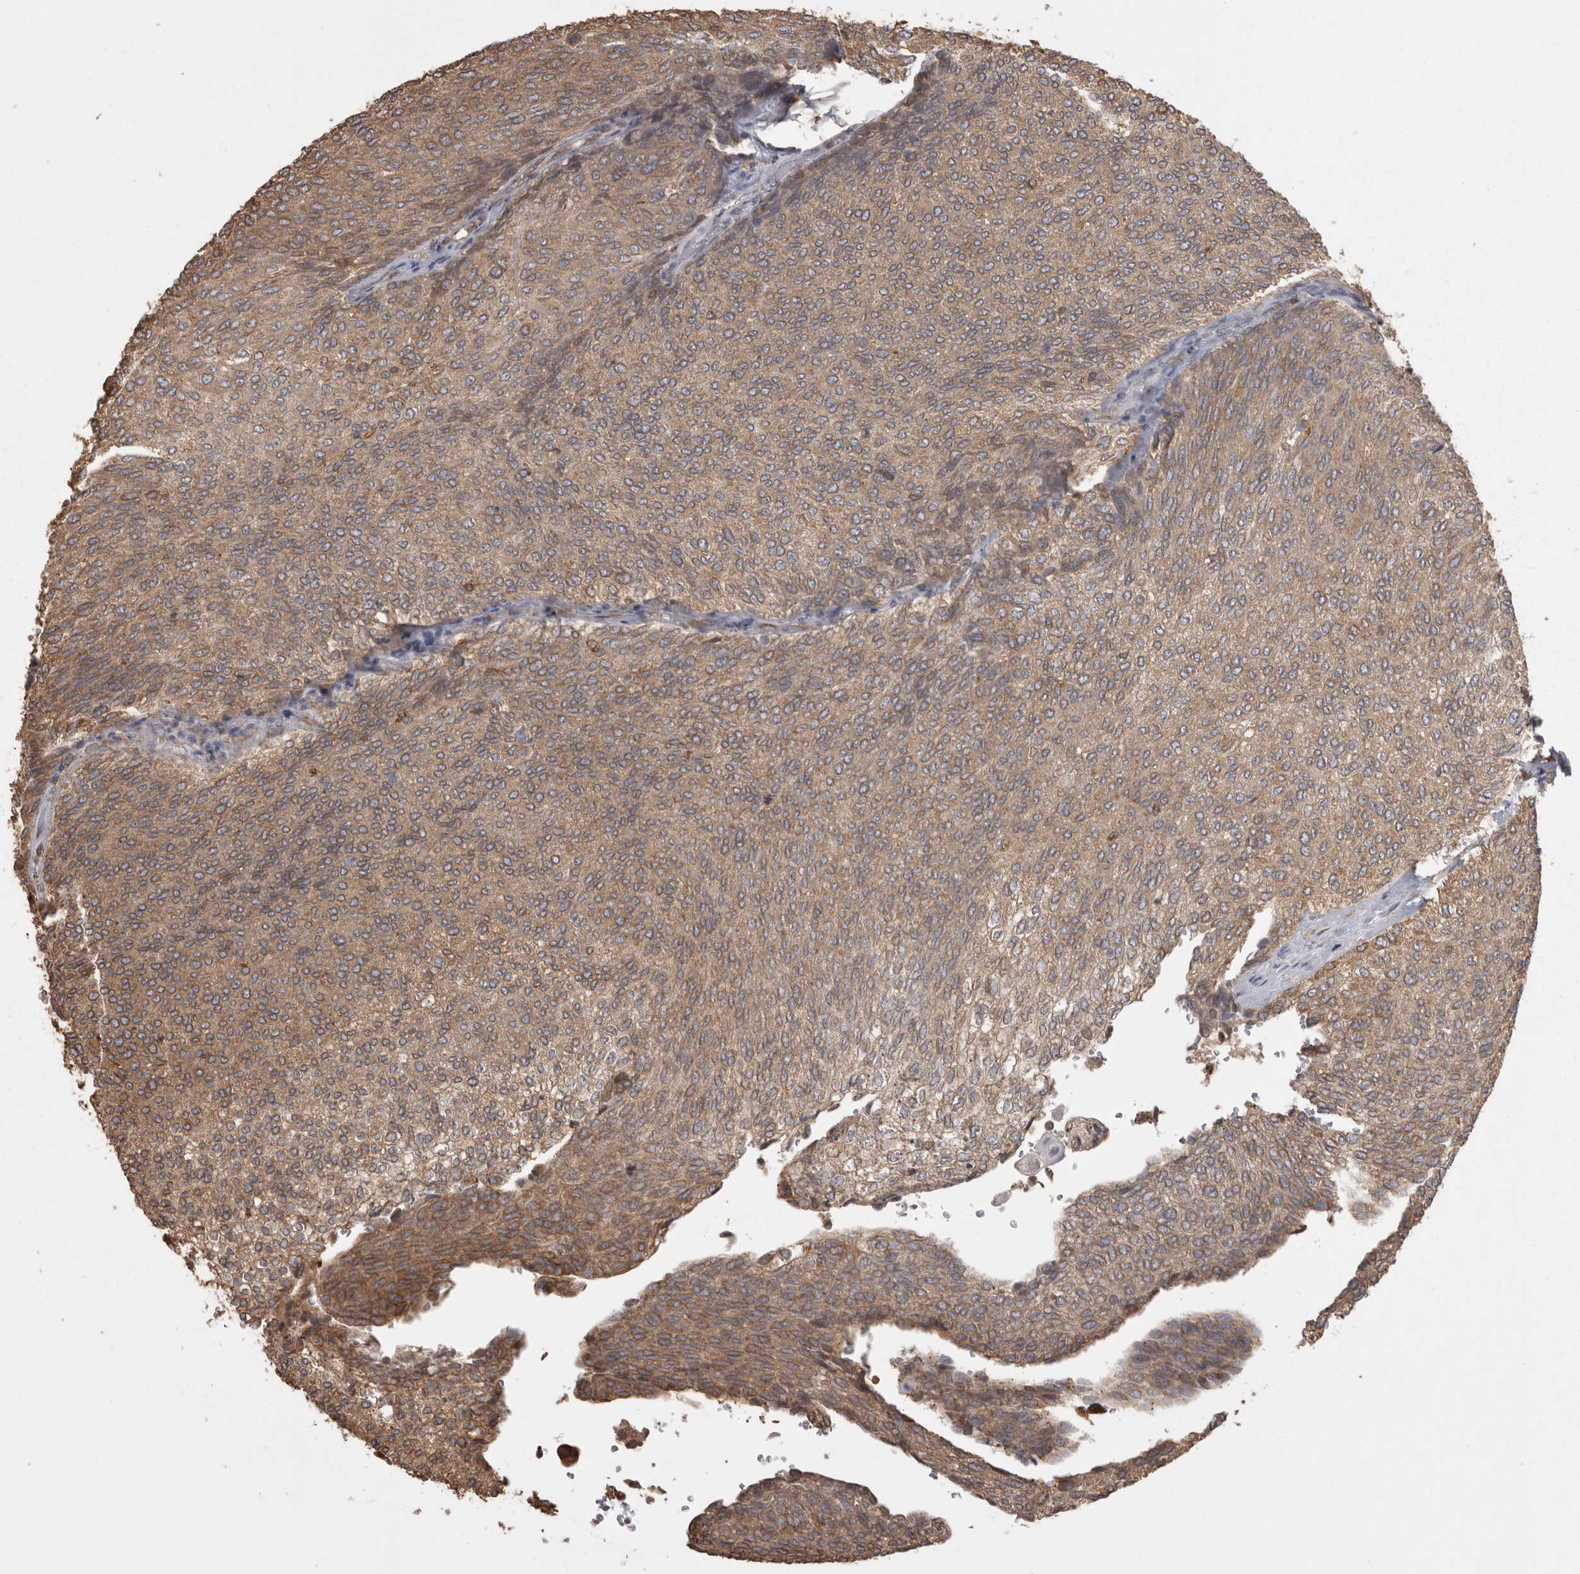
{"staining": {"intensity": "moderate", "quantity": ">75%", "location": "cytoplasmic/membranous"}, "tissue": "urothelial cancer", "cell_type": "Tumor cells", "image_type": "cancer", "snomed": [{"axis": "morphology", "description": "Urothelial carcinoma, Low grade"}, {"axis": "topography", "description": "Urinary bladder"}], "caption": "There is medium levels of moderate cytoplasmic/membranous staining in tumor cells of urothelial cancer, as demonstrated by immunohistochemical staining (brown color).", "gene": "PON2", "patient": {"sex": "female", "age": 79}}